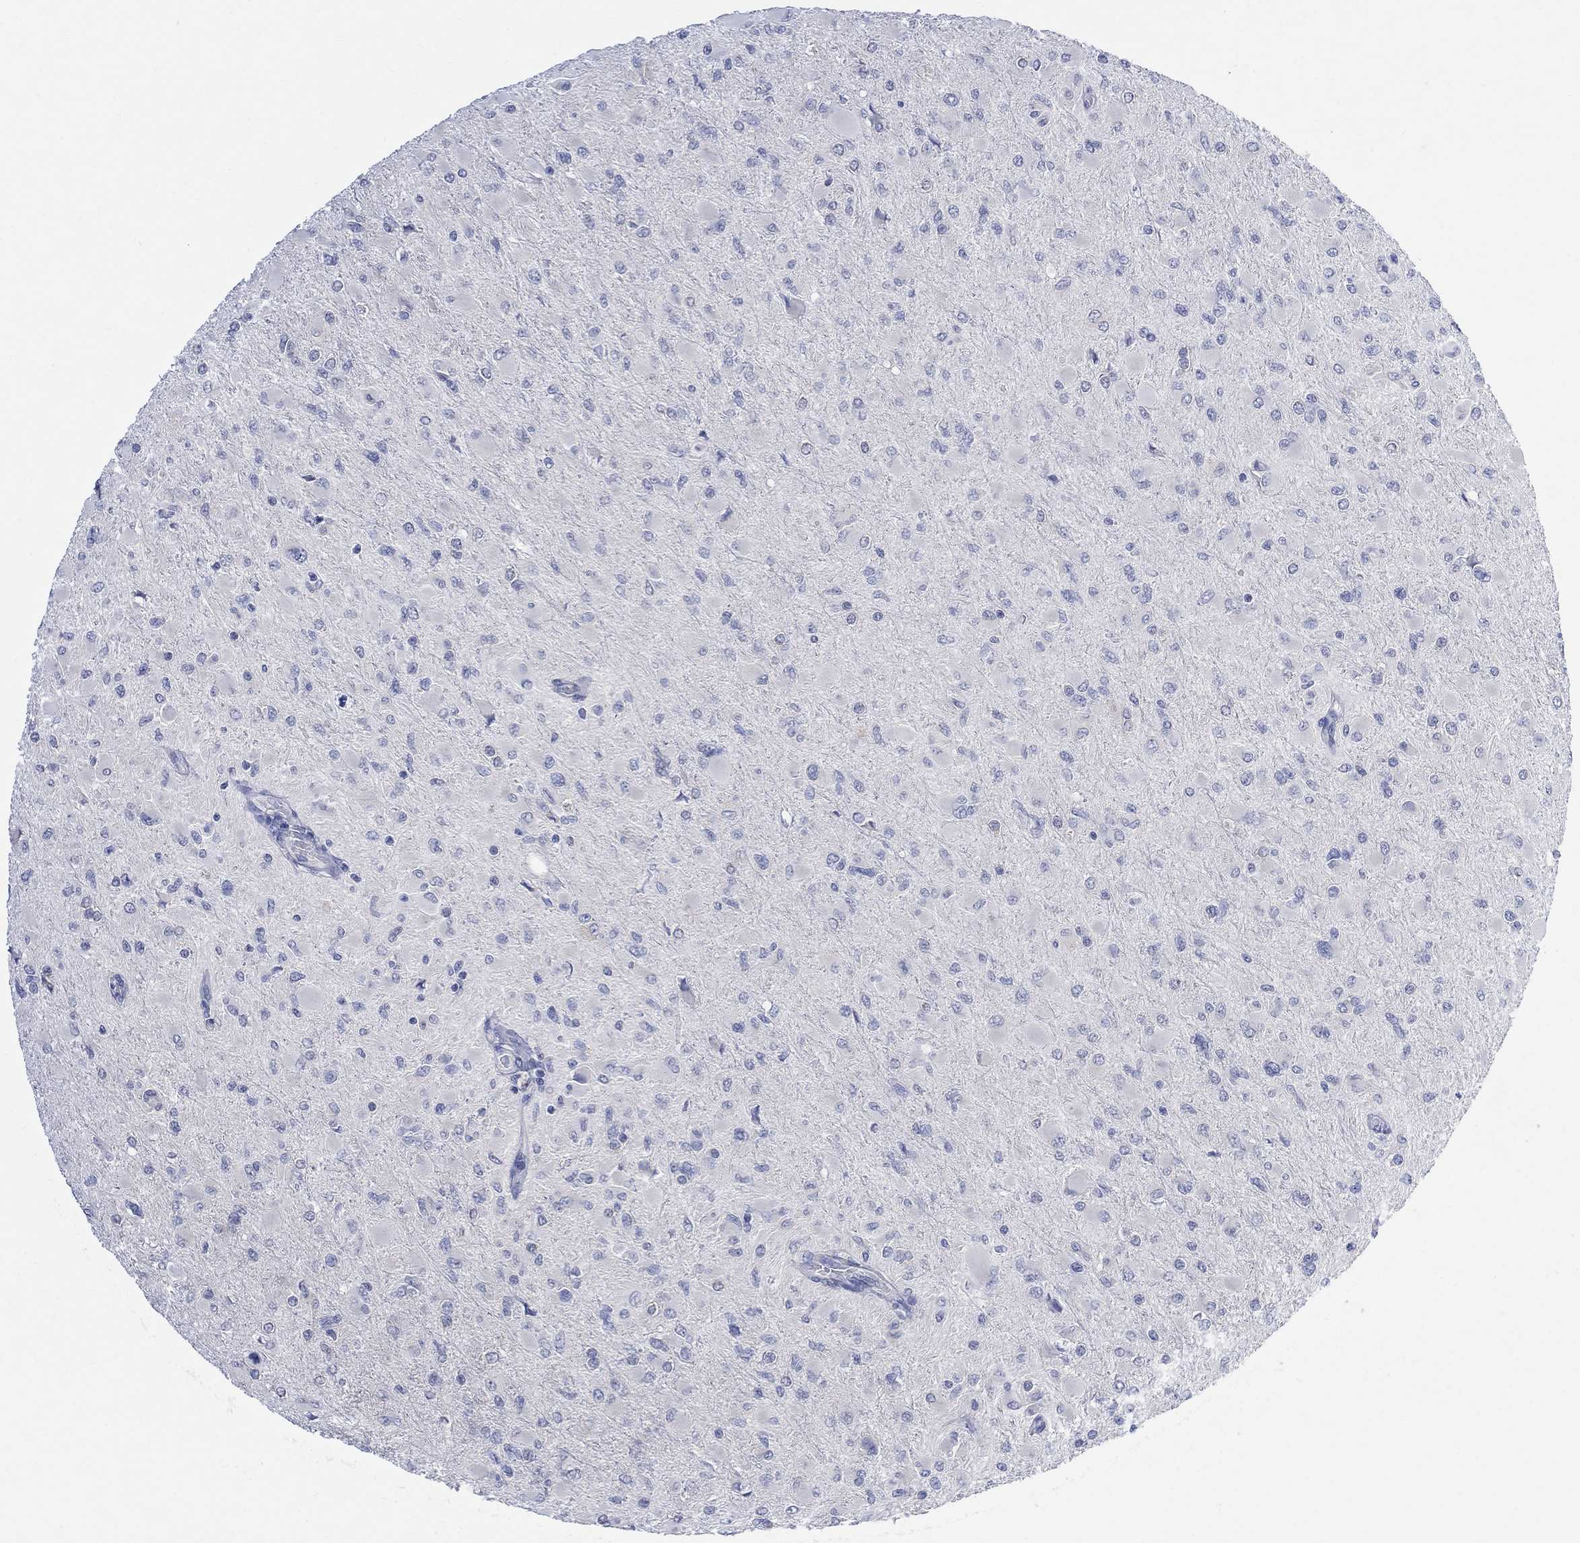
{"staining": {"intensity": "negative", "quantity": "none", "location": "none"}, "tissue": "glioma", "cell_type": "Tumor cells", "image_type": "cancer", "snomed": [{"axis": "morphology", "description": "Glioma, malignant, High grade"}, {"axis": "topography", "description": "Cerebral cortex"}], "caption": "Immunohistochemistry (IHC) micrograph of neoplastic tissue: malignant glioma (high-grade) stained with DAB exhibits no significant protein positivity in tumor cells.", "gene": "FBP2", "patient": {"sex": "female", "age": 36}}